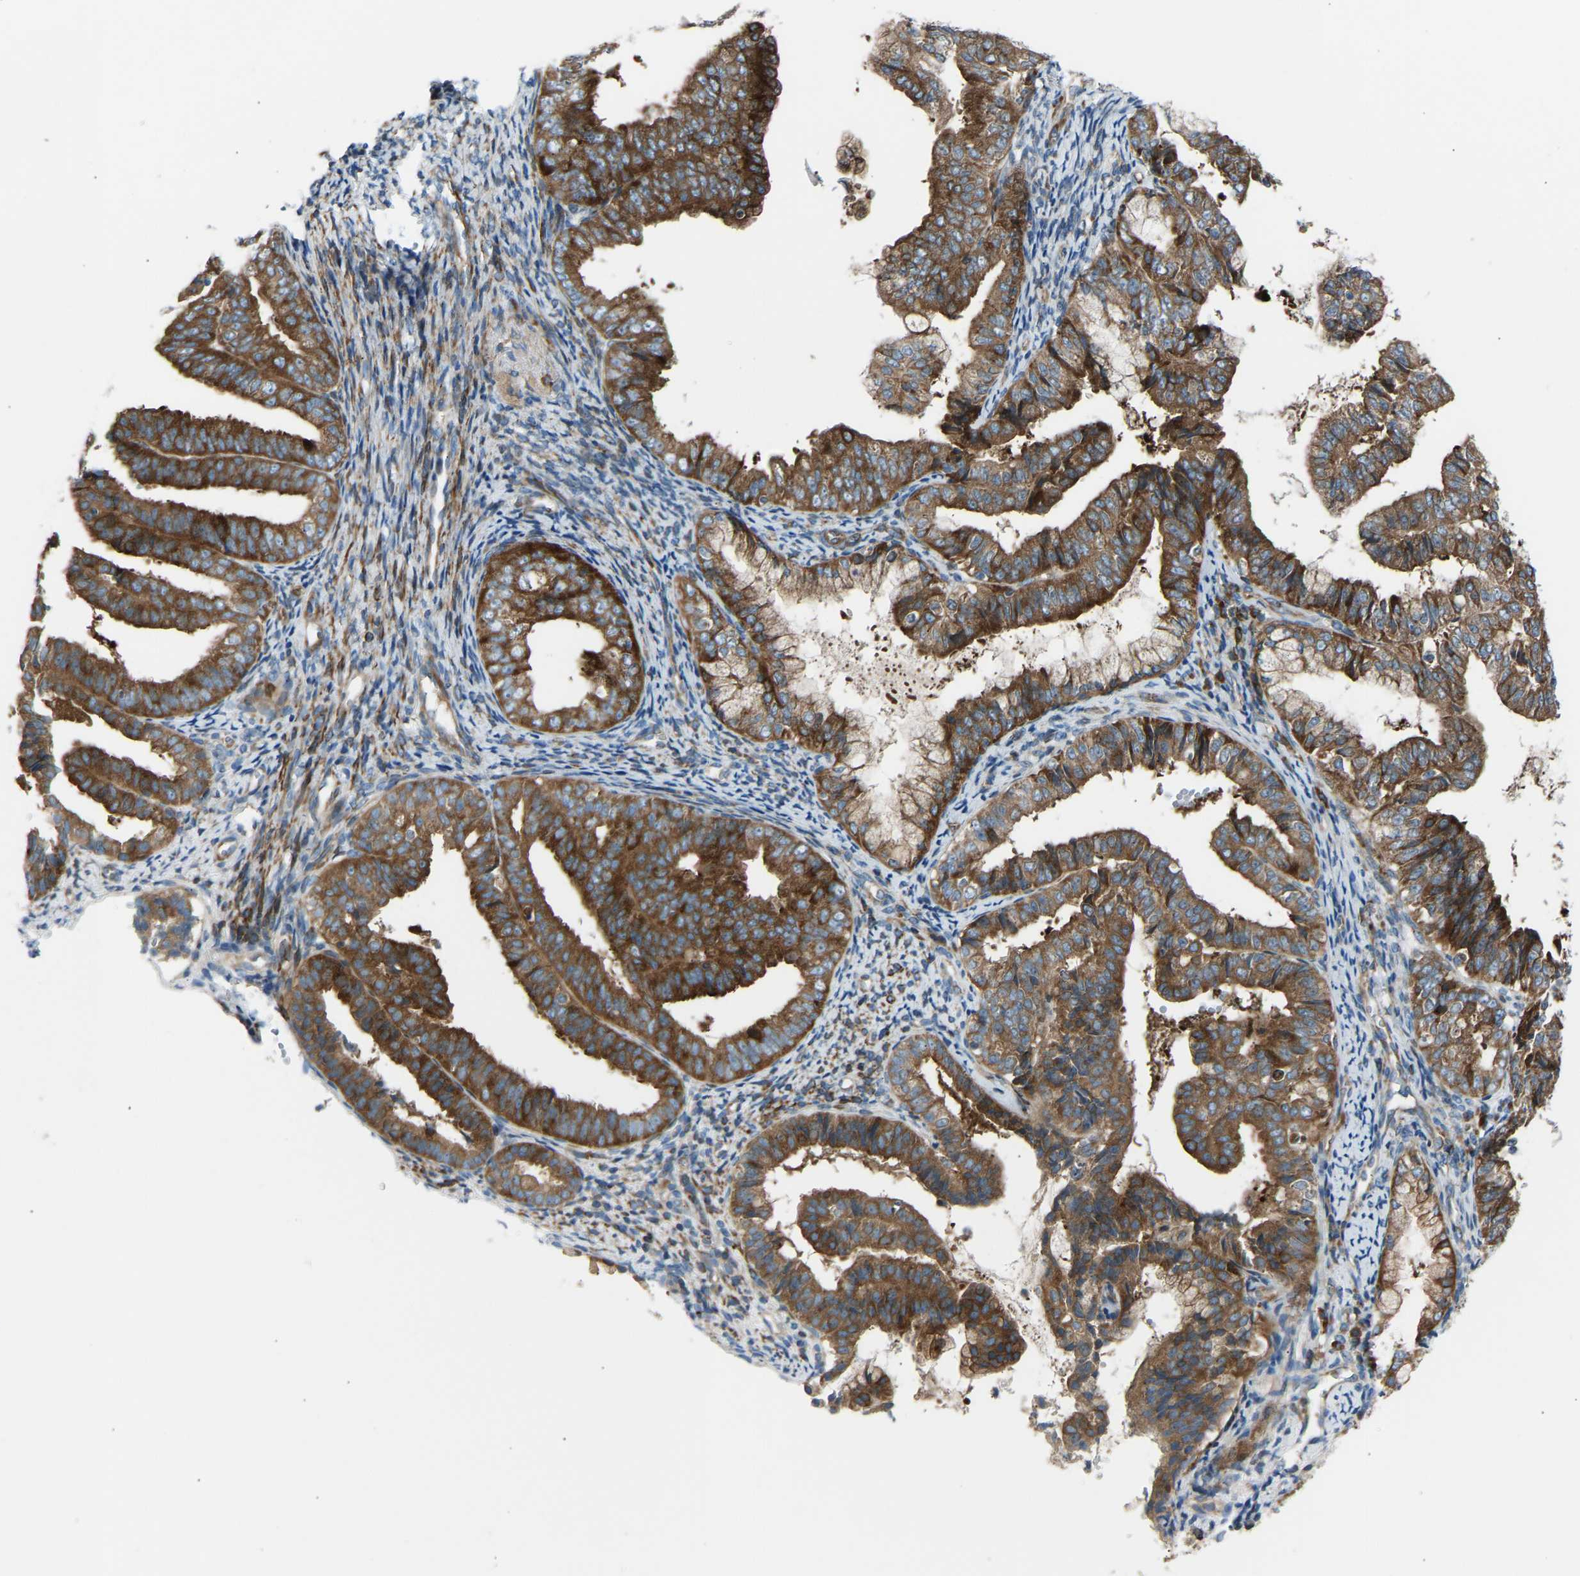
{"staining": {"intensity": "strong", "quantity": ">75%", "location": "cytoplasmic/membranous"}, "tissue": "endometrial cancer", "cell_type": "Tumor cells", "image_type": "cancer", "snomed": [{"axis": "morphology", "description": "Adenocarcinoma, NOS"}, {"axis": "topography", "description": "Endometrium"}], "caption": "This photomicrograph demonstrates endometrial adenocarcinoma stained with immunohistochemistry to label a protein in brown. The cytoplasmic/membranous of tumor cells show strong positivity for the protein. Nuclei are counter-stained blue.", "gene": "VPS41", "patient": {"sex": "female", "age": 63}}